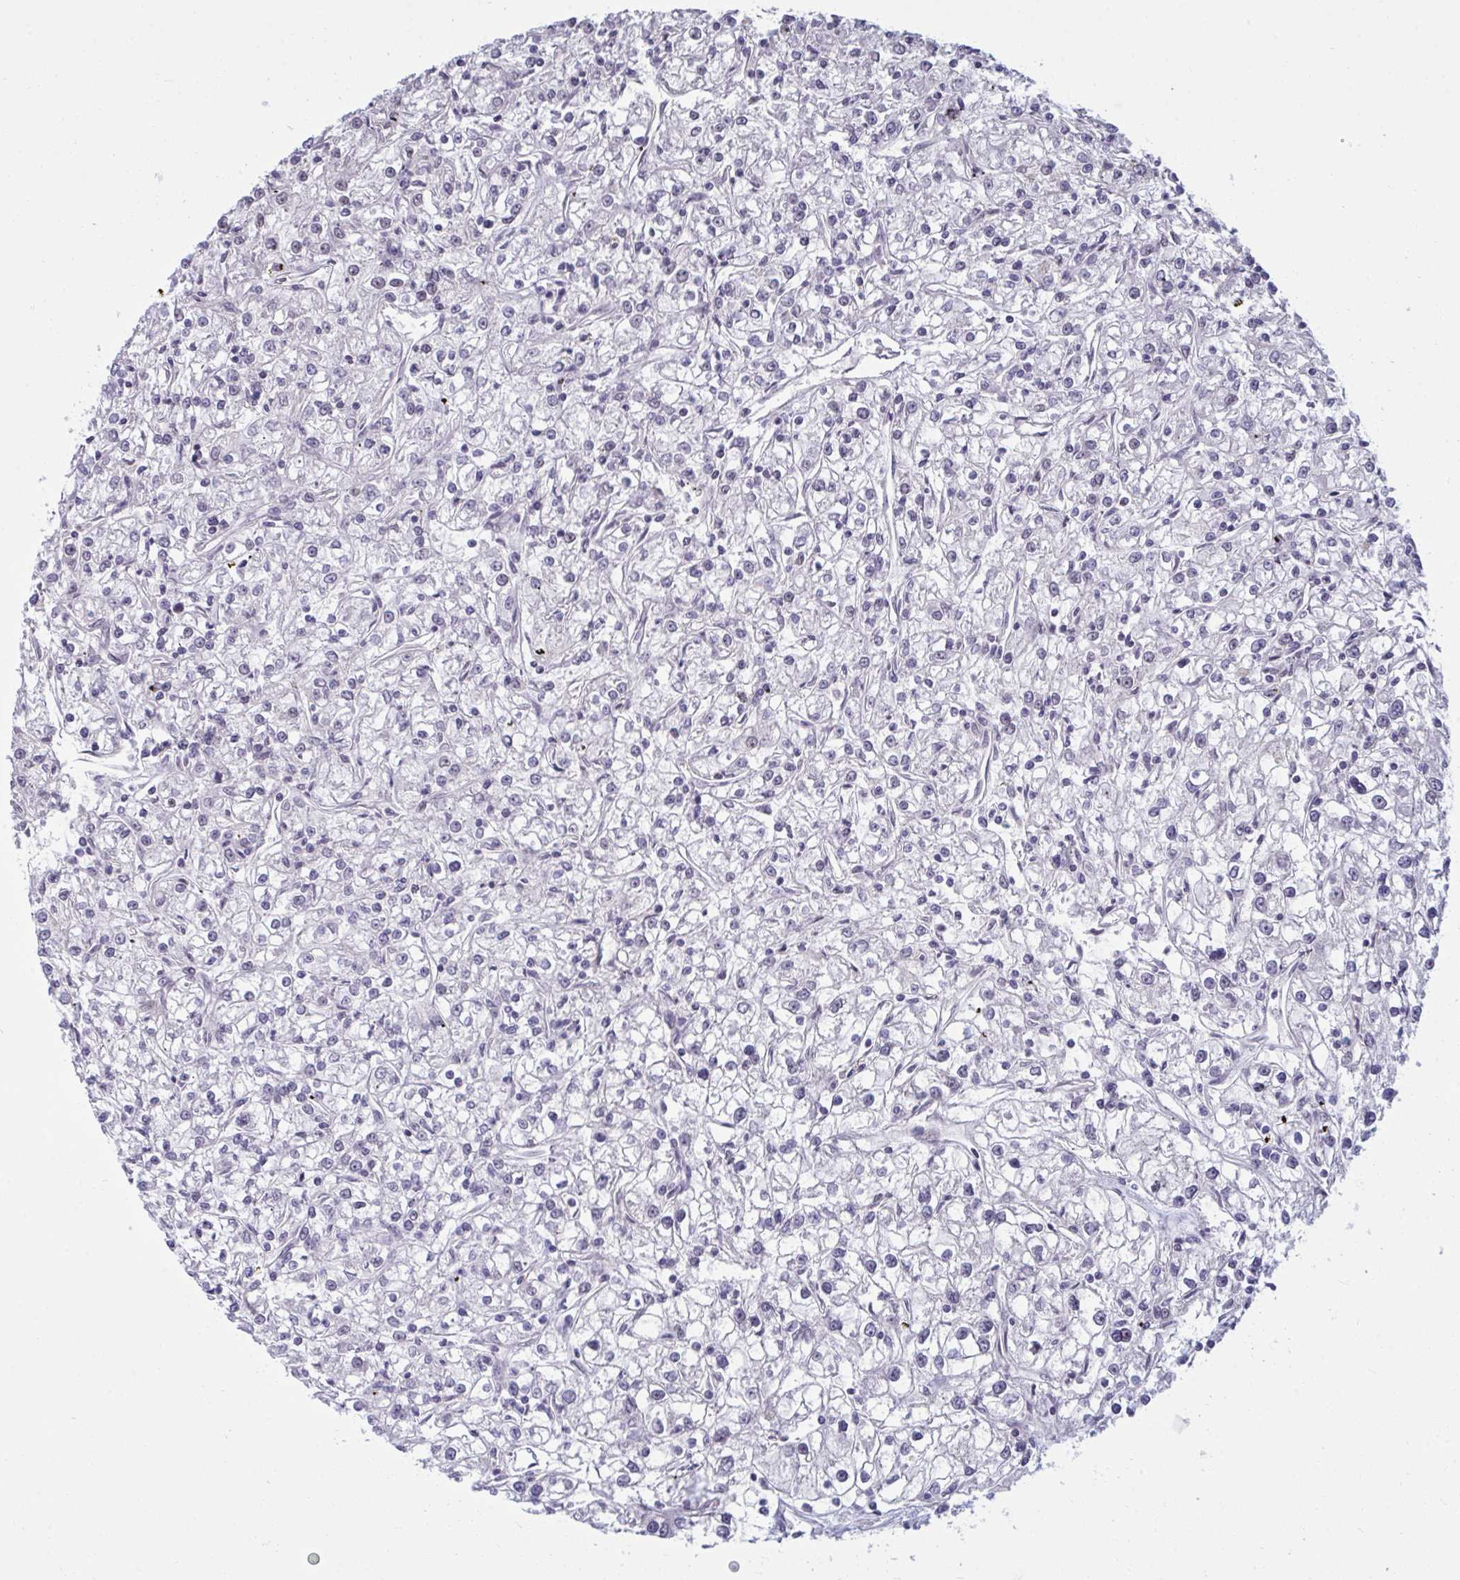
{"staining": {"intensity": "negative", "quantity": "none", "location": "none"}, "tissue": "renal cancer", "cell_type": "Tumor cells", "image_type": "cancer", "snomed": [{"axis": "morphology", "description": "Adenocarcinoma, NOS"}, {"axis": "topography", "description": "Kidney"}], "caption": "This is a image of IHC staining of renal cancer, which shows no expression in tumor cells. The staining is performed using DAB (3,3'-diaminobenzidine) brown chromogen with nuclei counter-stained in using hematoxylin.", "gene": "RNASEH1", "patient": {"sex": "female", "age": 59}}